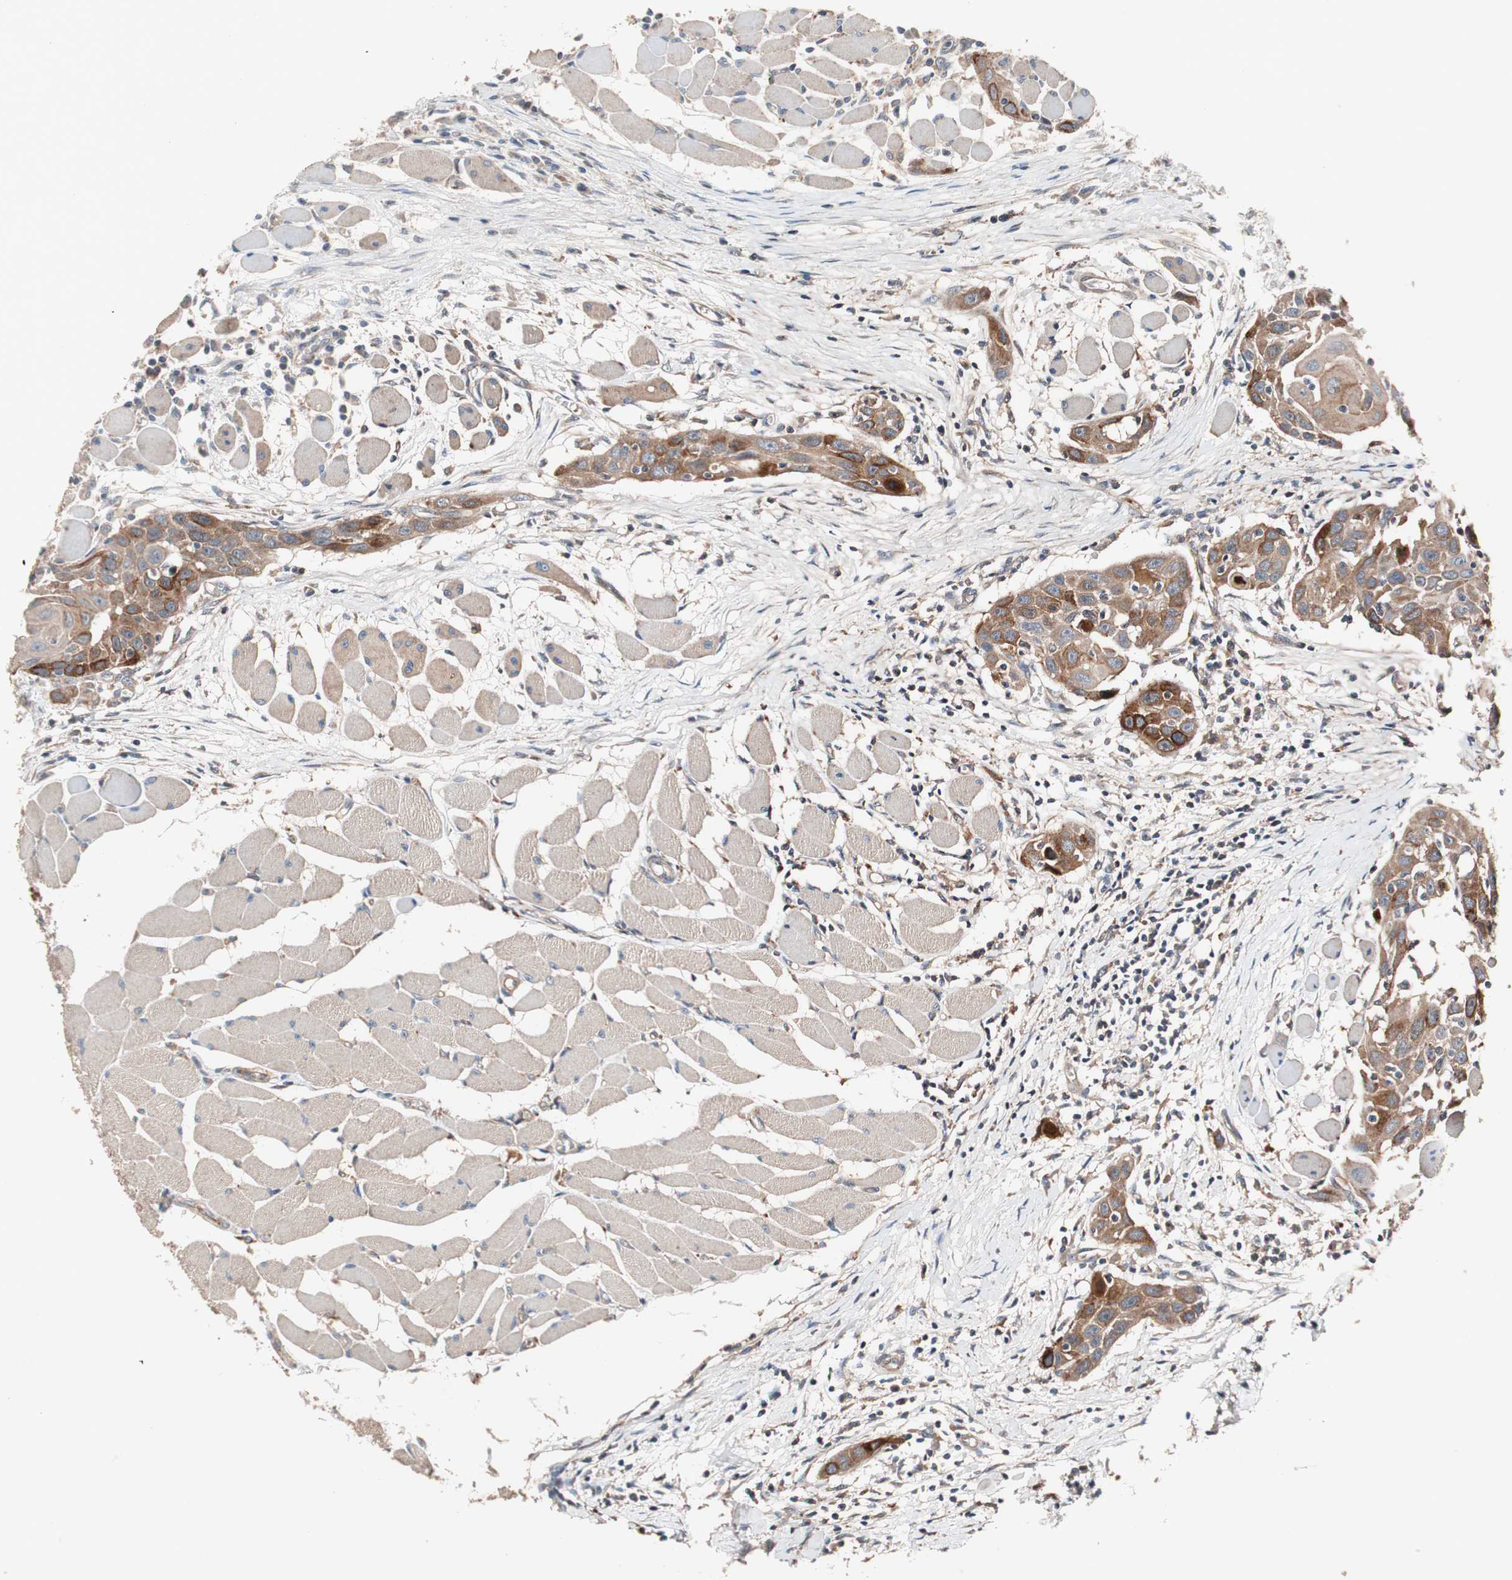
{"staining": {"intensity": "moderate", "quantity": ">75%", "location": "cytoplasmic/membranous"}, "tissue": "head and neck cancer", "cell_type": "Tumor cells", "image_type": "cancer", "snomed": [{"axis": "morphology", "description": "Squamous cell carcinoma, NOS"}, {"axis": "topography", "description": "Oral tissue"}, {"axis": "topography", "description": "Head-Neck"}], "caption": "Human head and neck squamous cell carcinoma stained with a brown dye demonstrates moderate cytoplasmic/membranous positive staining in about >75% of tumor cells.", "gene": "SDC4", "patient": {"sex": "female", "age": 50}}